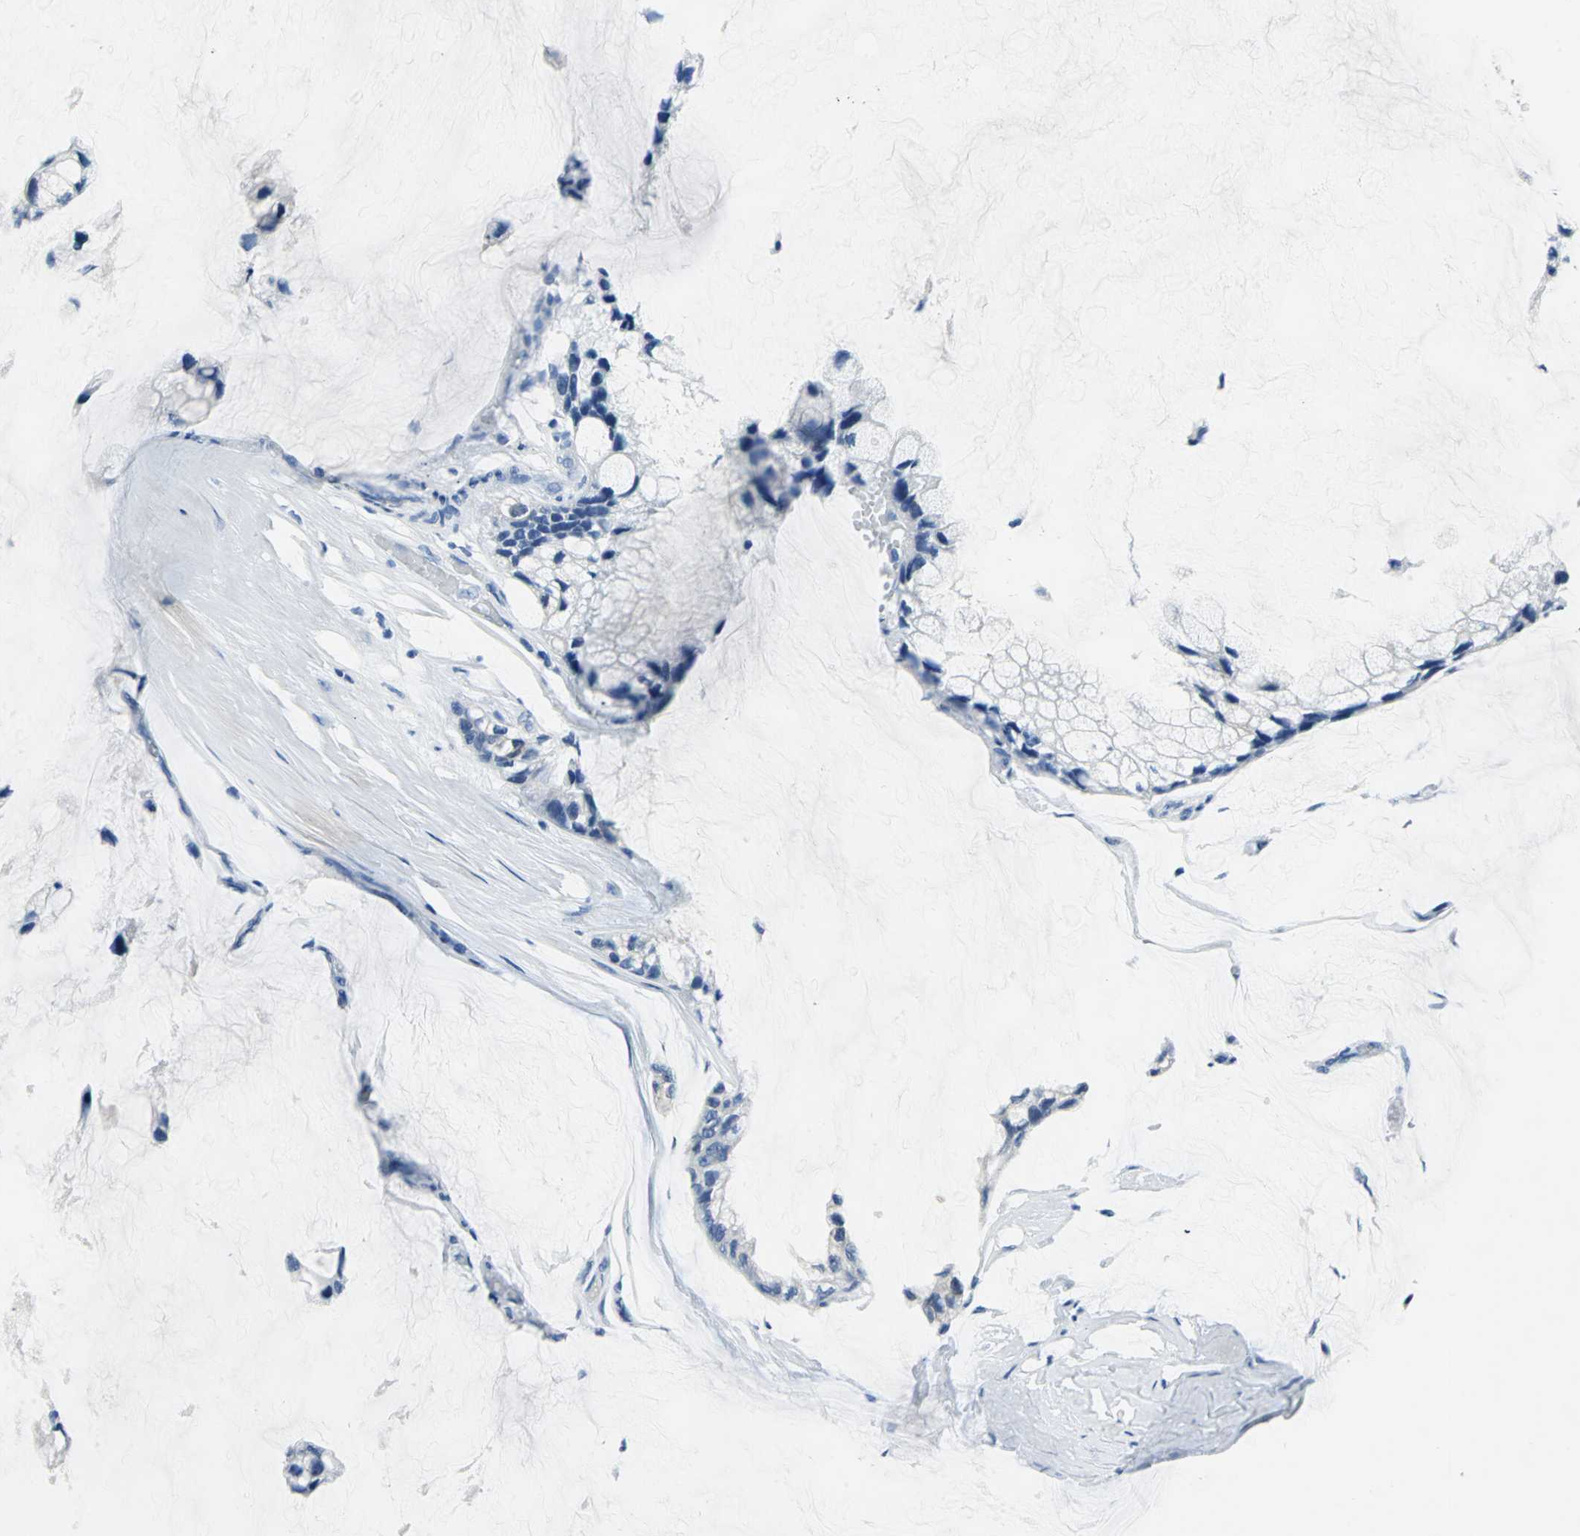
{"staining": {"intensity": "negative", "quantity": "none", "location": "none"}, "tissue": "ovarian cancer", "cell_type": "Tumor cells", "image_type": "cancer", "snomed": [{"axis": "morphology", "description": "Cystadenocarcinoma, mucinous, NOS"}, {"axis": "topography", "description": "Ovary"}], "caption": "Mucinous cystadenocarcinoma (ovarian) stained for a protein using IHC demonstrates no staining tumor cells.", "gene": "SFN", "patient": {"sex": "female", "age": 39}}